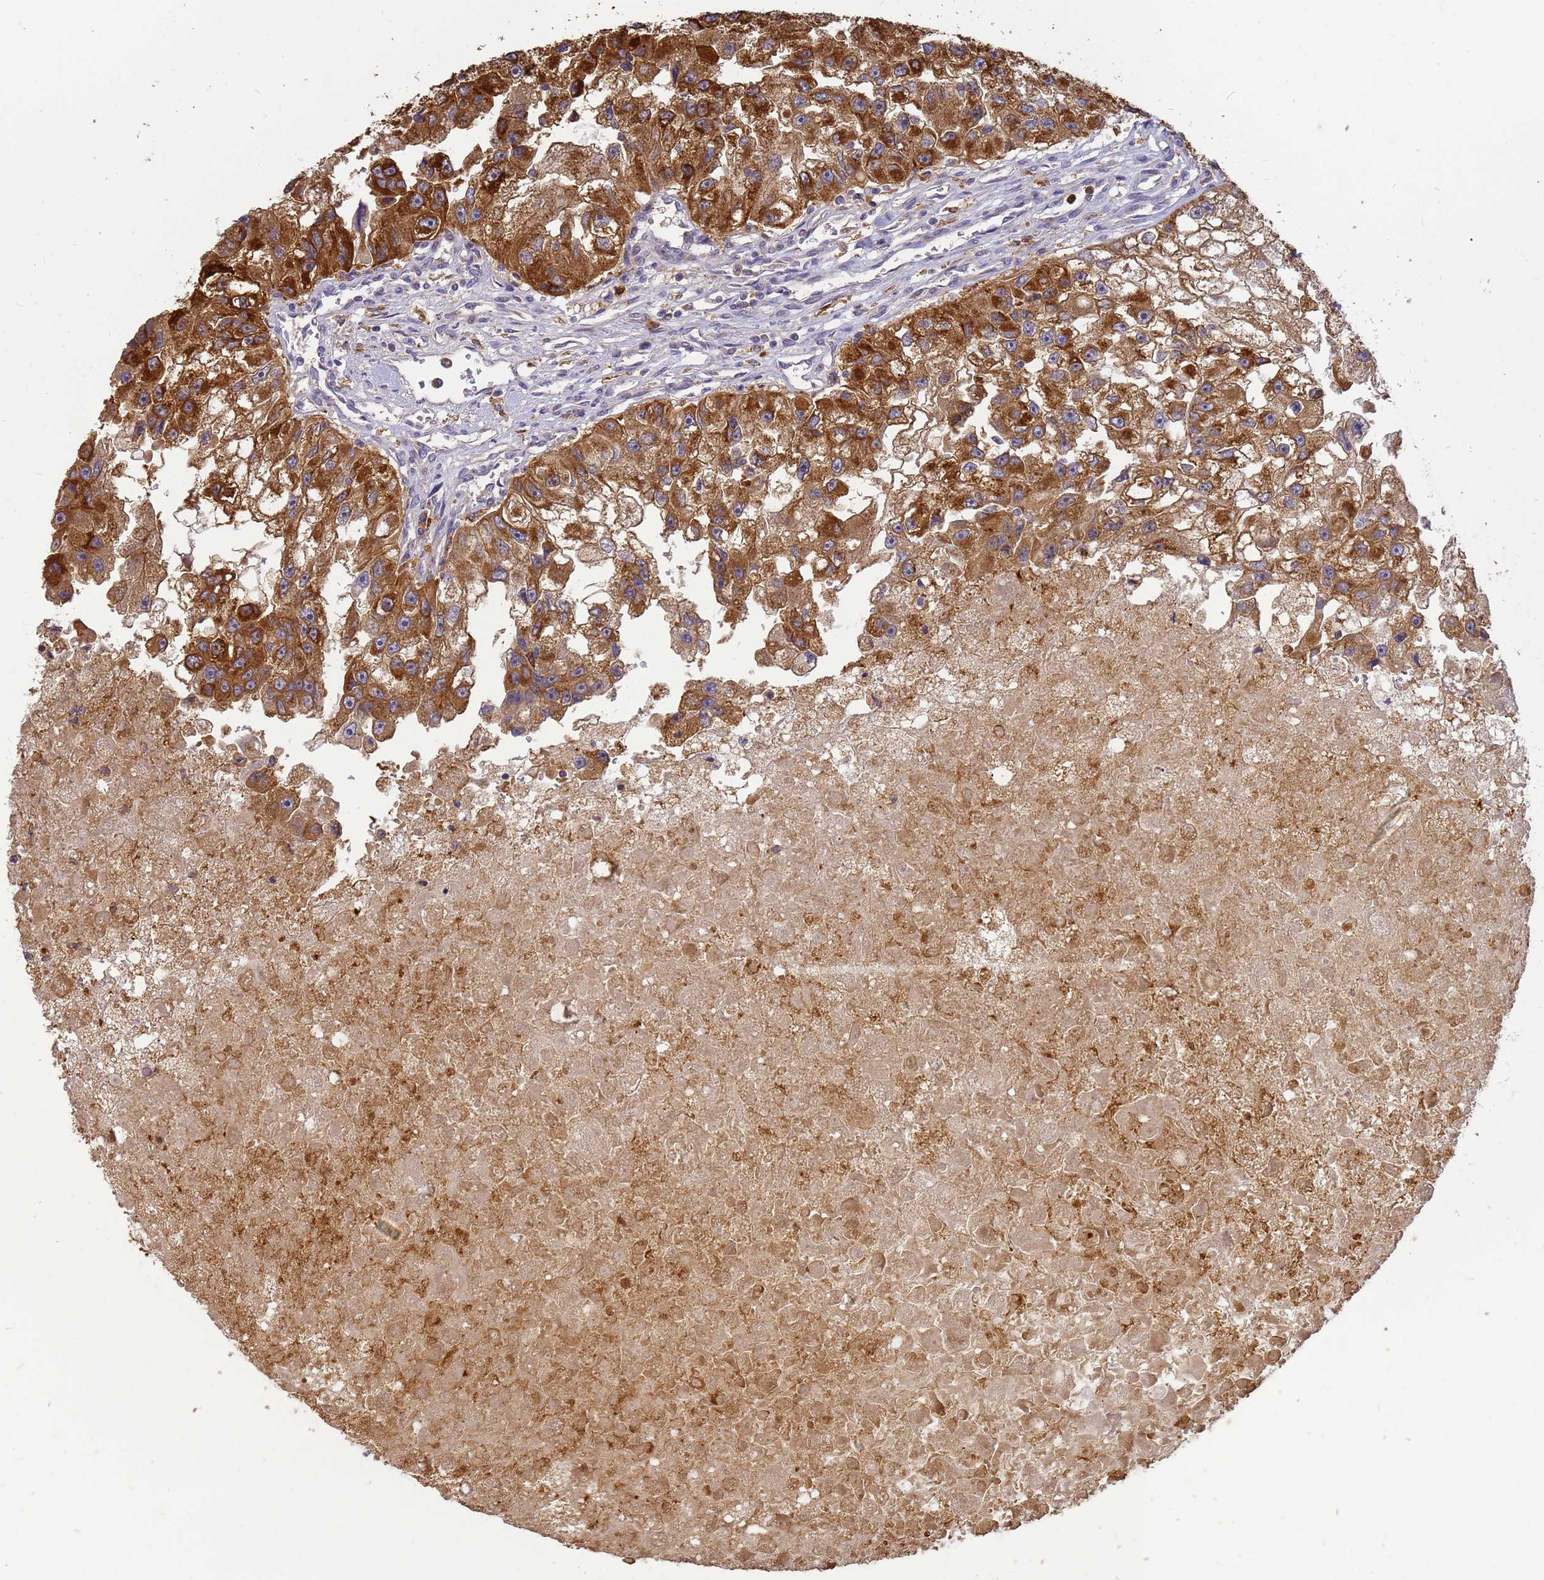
{"staining": {"intensity": "strong", "quantity": ">75%", "location": "cytoplasmic/membranous"}, "tissue": "renal cancer", "cell_type": "Tumor cells", "image_type": "cancer", "snomed": [{"axis": "morphology", "description": "Adenocarcinoma, NOS"}, {"axis": "topography", "description": "Kidney"}], "caption": "An image of human renal adenocarcinoma stained for a protein exhibits strong cytoplasmic/membranous brown staining in tumor cells. (brown staining indicates protein expression, while blue staining denotes nuclei).", "gene": "M6PR", "patient": {"sex": "male", "age": 63}}